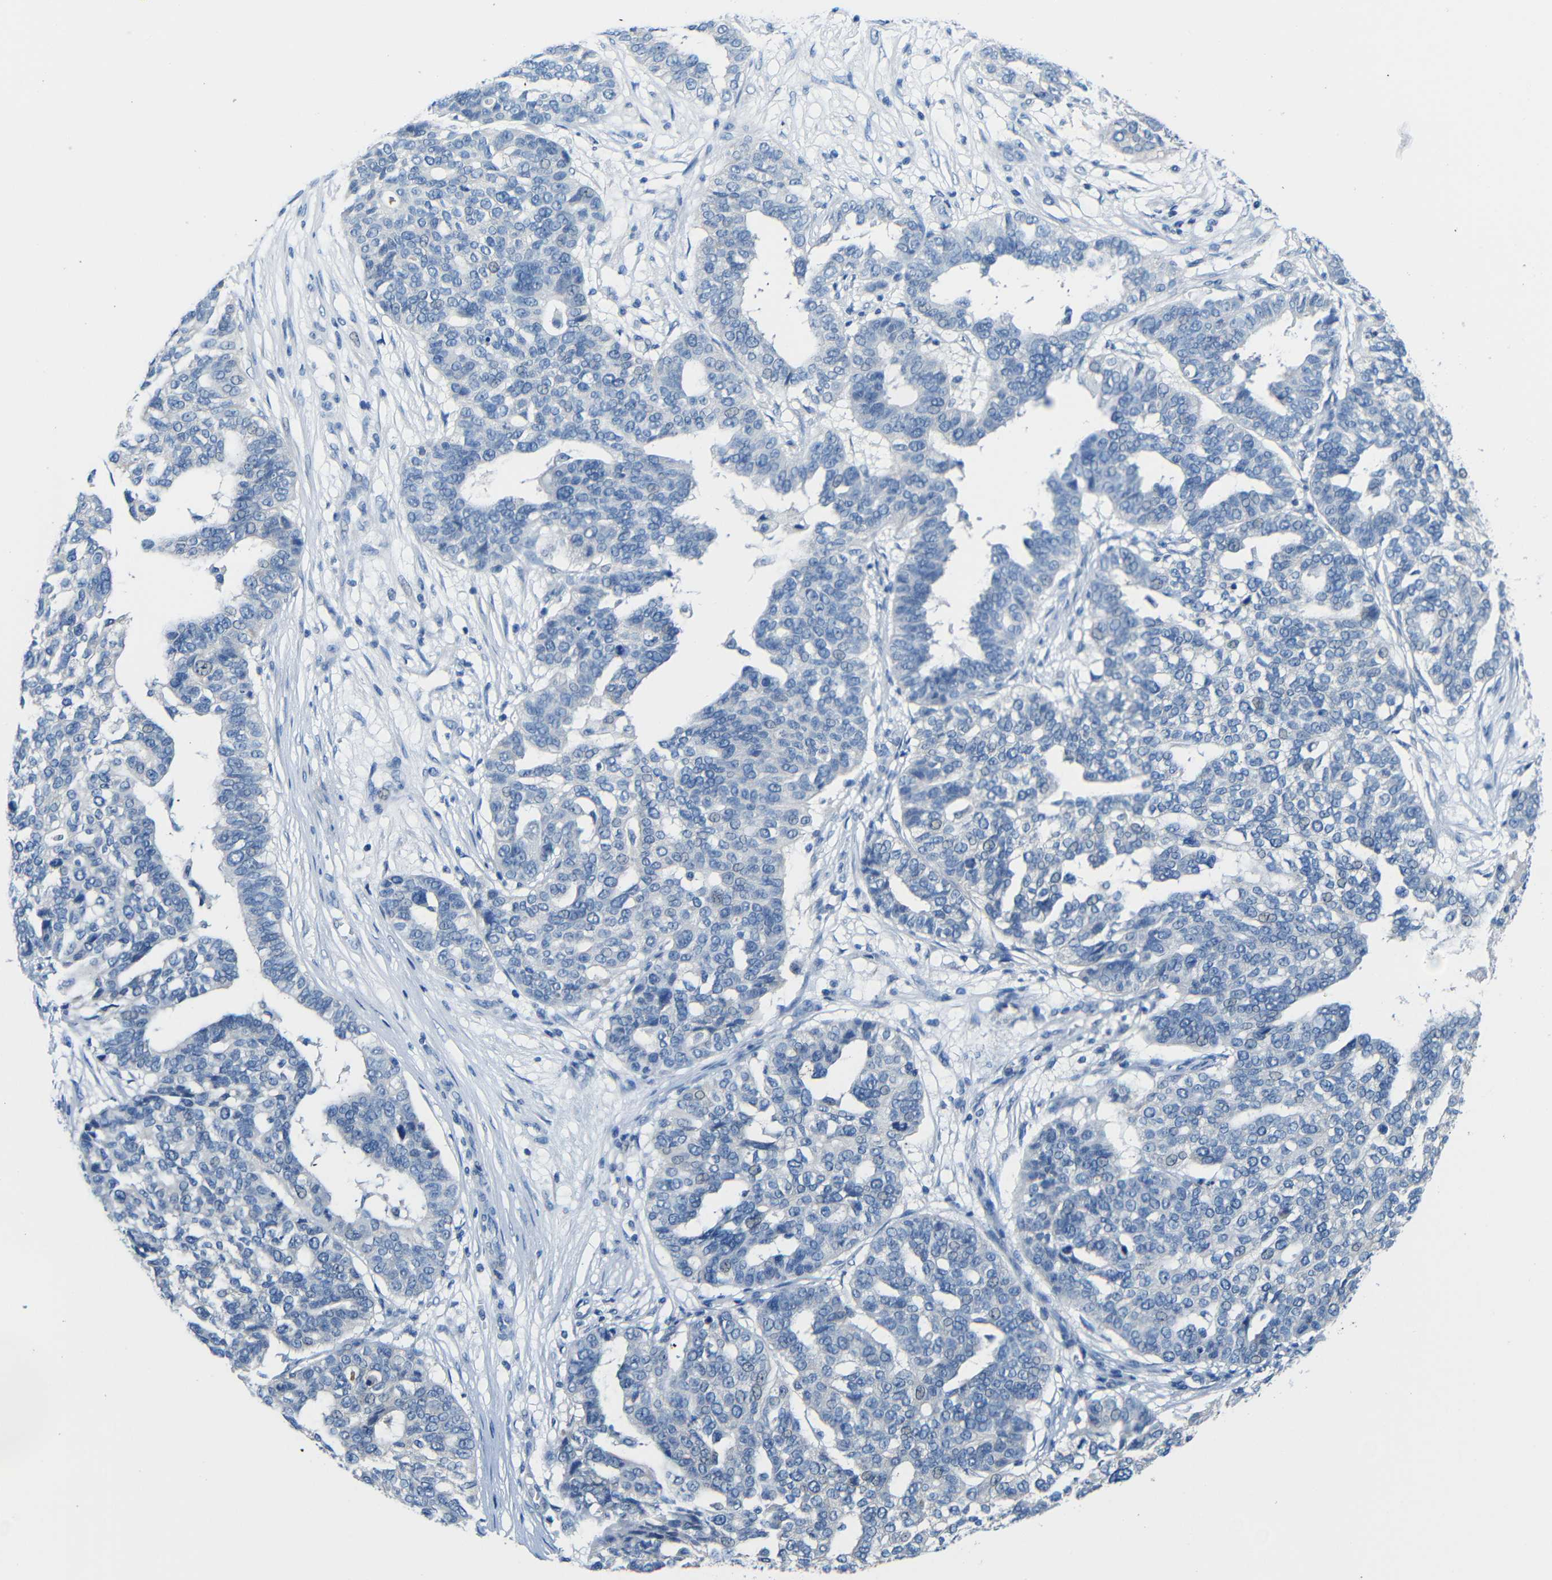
{"staining": {"intensity": "negative", "quantity": "none", "location": "none"}, "tissue": "ovarian cancer", "cell_type": "Tumor cells", "image_type": "cancer", "snomed": [{"axis": "morphology", "description": "Cystadenocarcinoma, serous, NOS"}, {"axis": "topography", "description": "Ovary"}], "caption": "Tumor cells show no significant protein expression in ovarian cancer. Nuclei are stained in blue.", "gene": "NEGR1", "patient": {"sex": "female", "age": 59}}